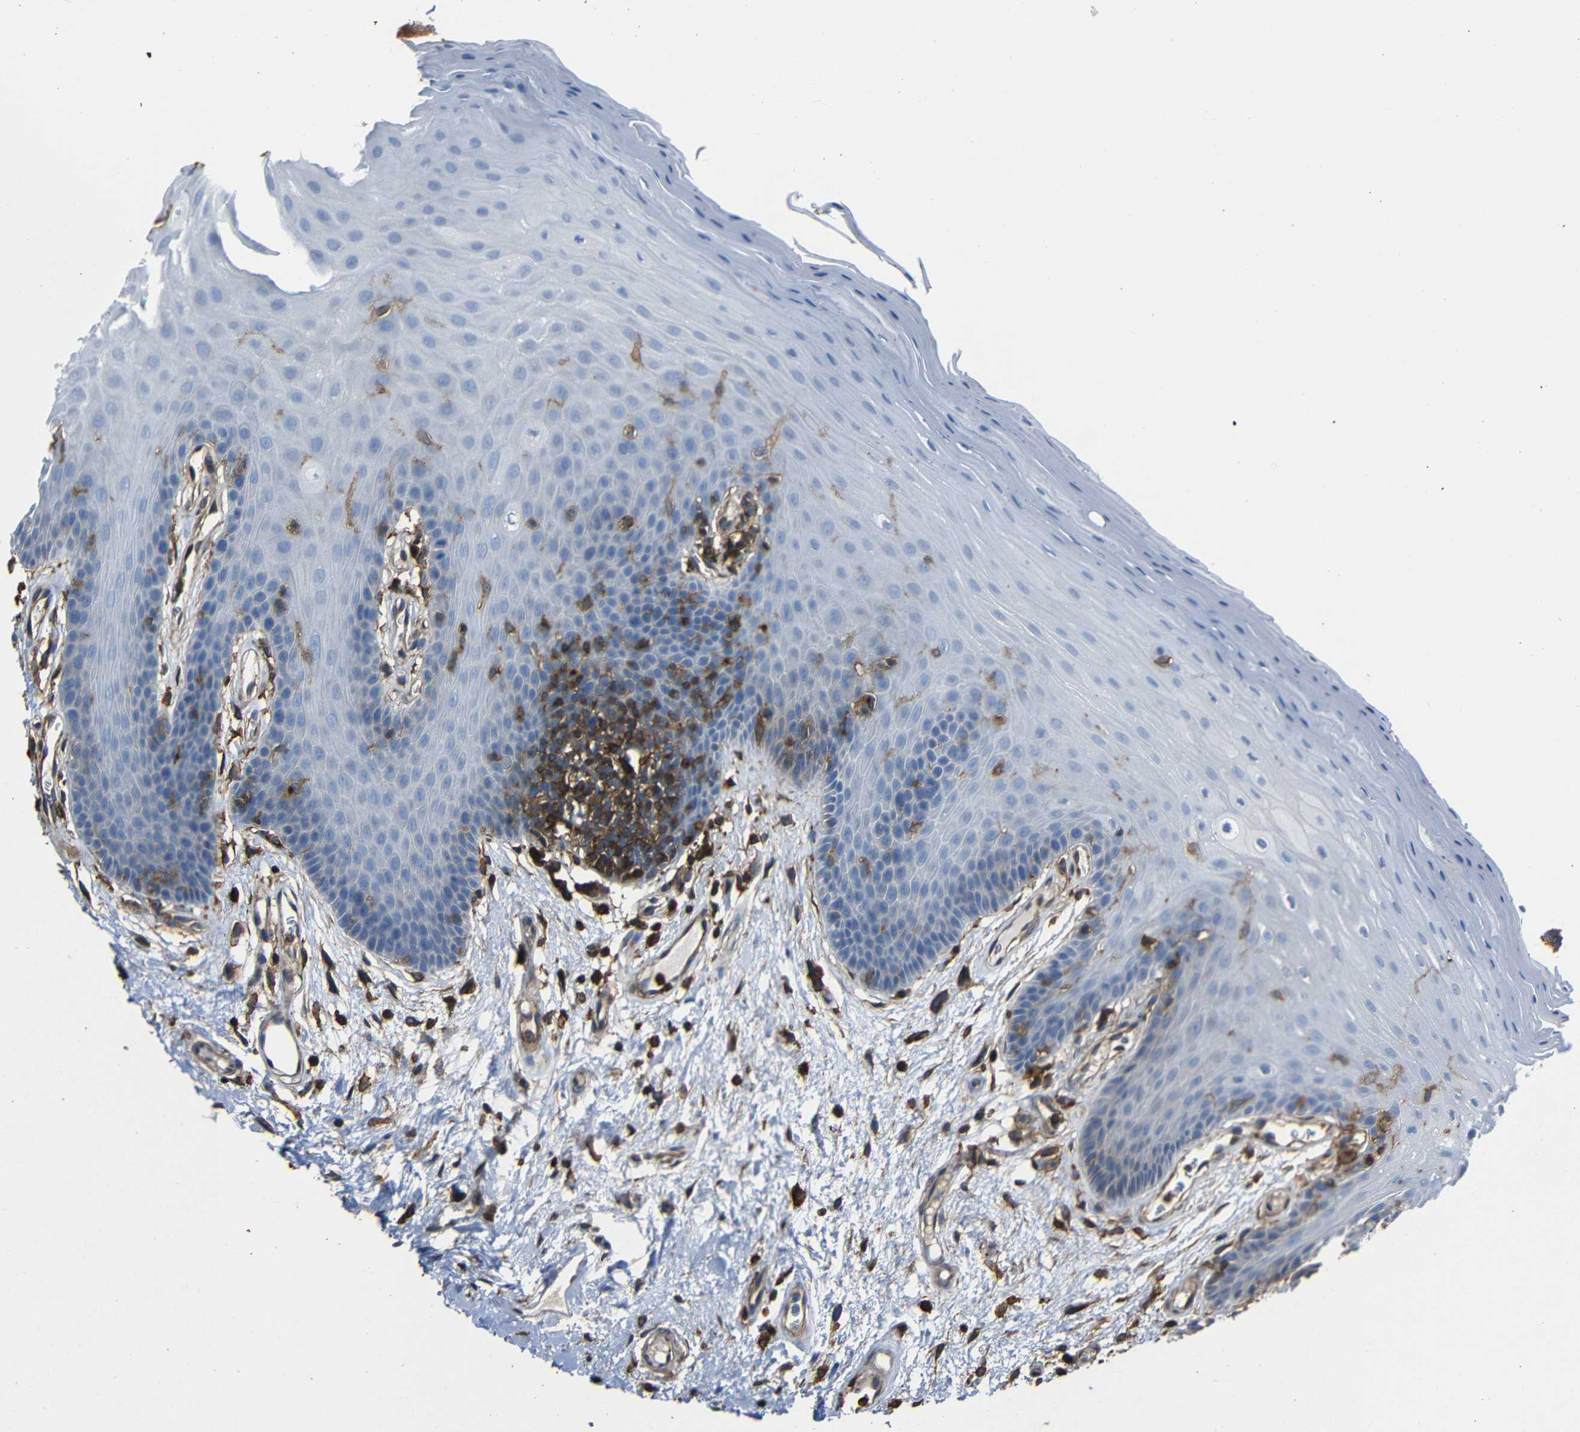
{"staining": {"intensity": "negative", "quantity": "none", "location": "none"}, "tissue": "oral mucosa", "cell_type": "Squamous epithelial cells", "image_type": "normal", "snomed": [{"axis": "morphology", "description": "Normal tissue, NOS"}, {"axis": "morphology", "description": "Squamous cell carcinoma, NOS"}, {"axis": "topography", "description": "Skeletal muscle"}, {"axis": "topography", "description": "Adipose tissue"}, {"axis": "topography", "description": "Vascular tissue"}, {"axis": "topography", "description": "Oral tissue"}, {"axis": "topography", "description": "Peripheral nerve tissue"}, {"axis": "topography", "description": "Head-Neck"}], "caption": "Human oral mucosa stained for a protein using immunohistochemistry exhibits no staining in squamous epithelial cells.", "gene": "ADGRE5", "patient": {"sex": "male", "age": 71}}